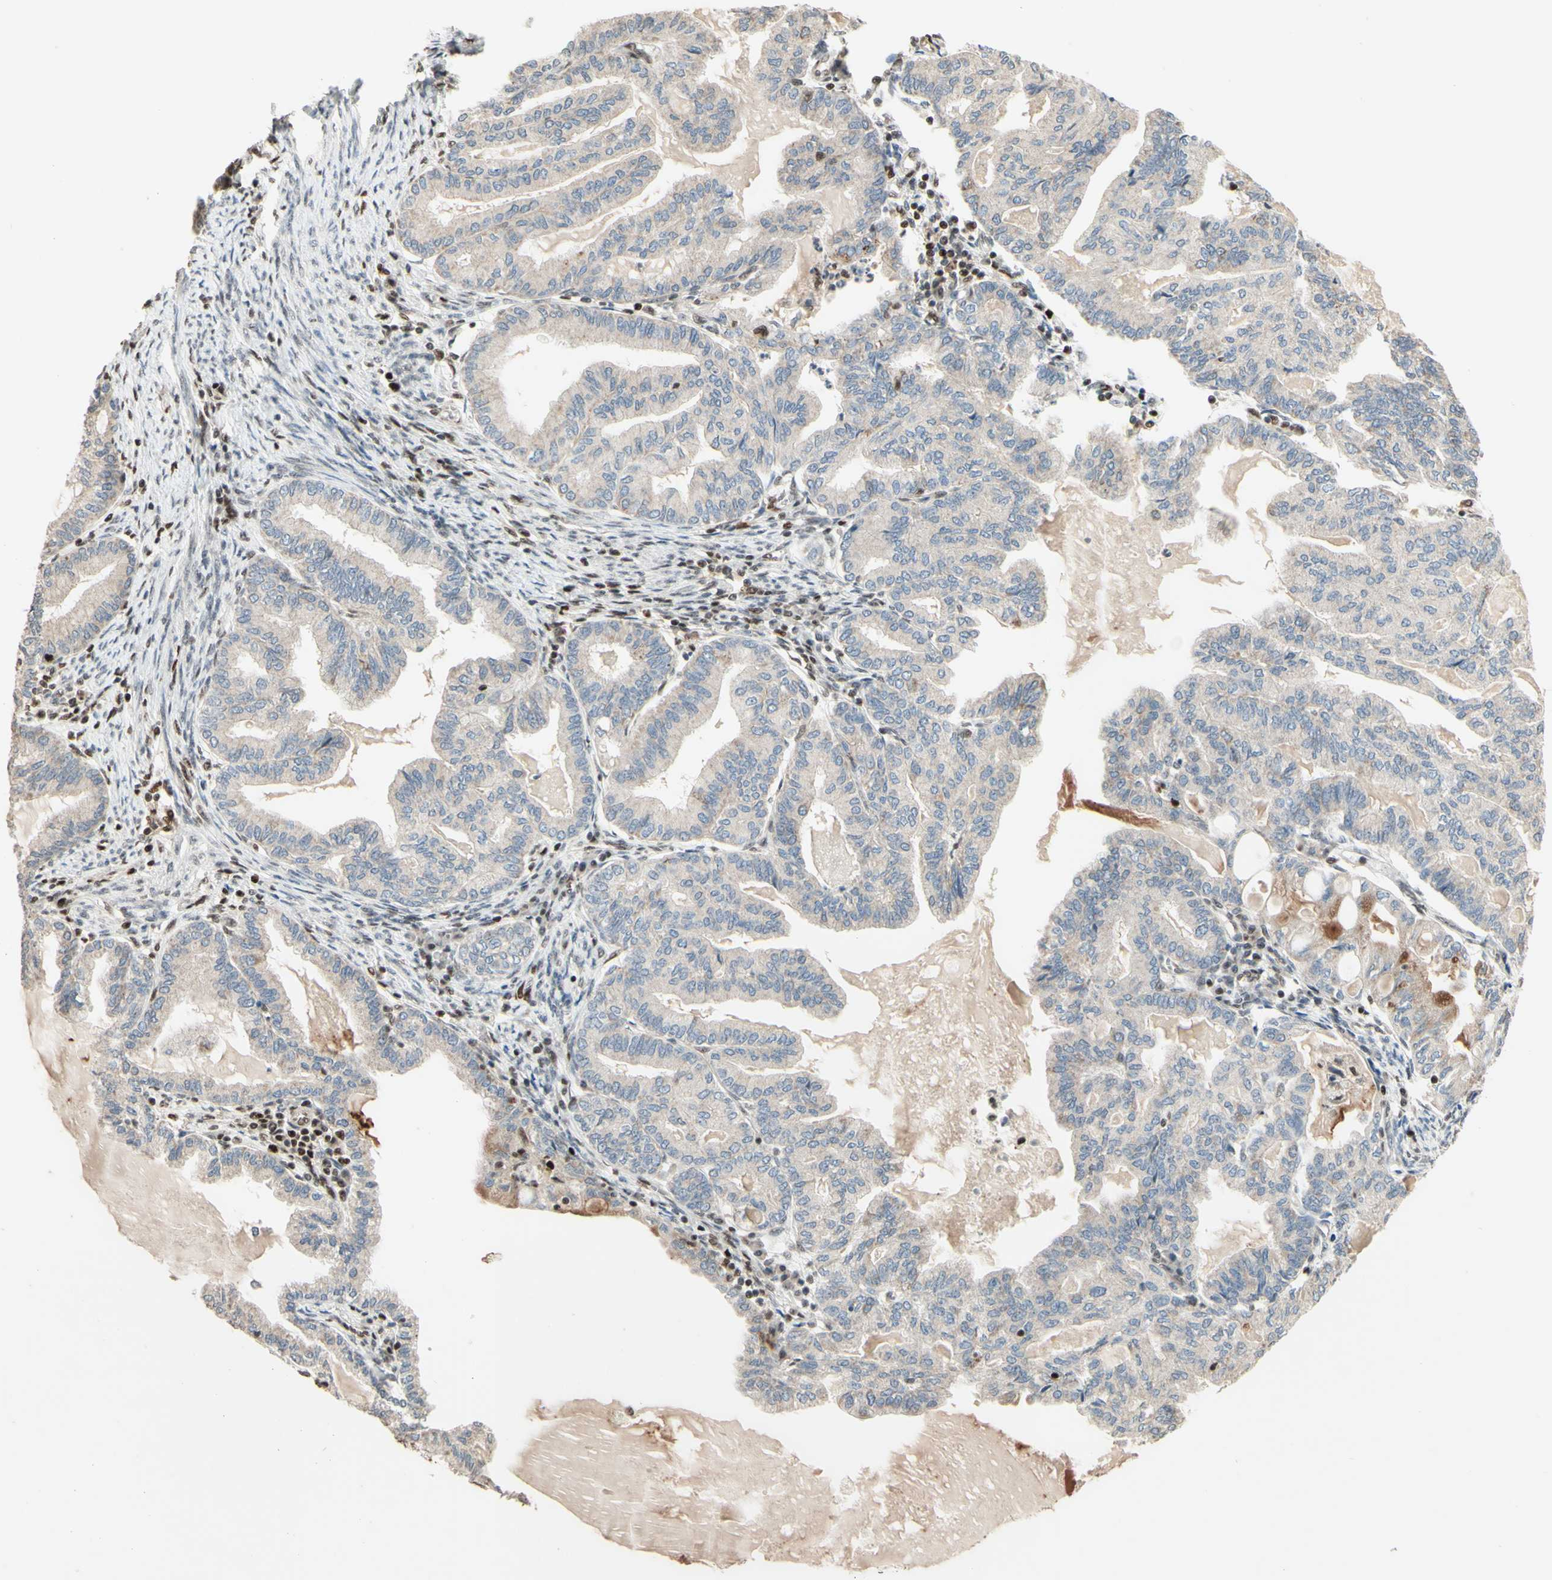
{"staining": {"intensity": "negative", "quantity": "none", "location": "none"}, "tissue": "endometrial cancer", "cell_type": "Tumor cells", "image_type": "cancer", "snomed": [{"axis": "morphology", "description": "Adenocarcinoma, NOS"}, {"axis": "topography", "description": "Endometrium"}], "caption": "Immunohistochemical staining of human endometrial adenocarcinoma demonstrates no significant staining in tumor cells.", "gene": "NR3C1", "patient": {"sex": "female", "age": 86}}